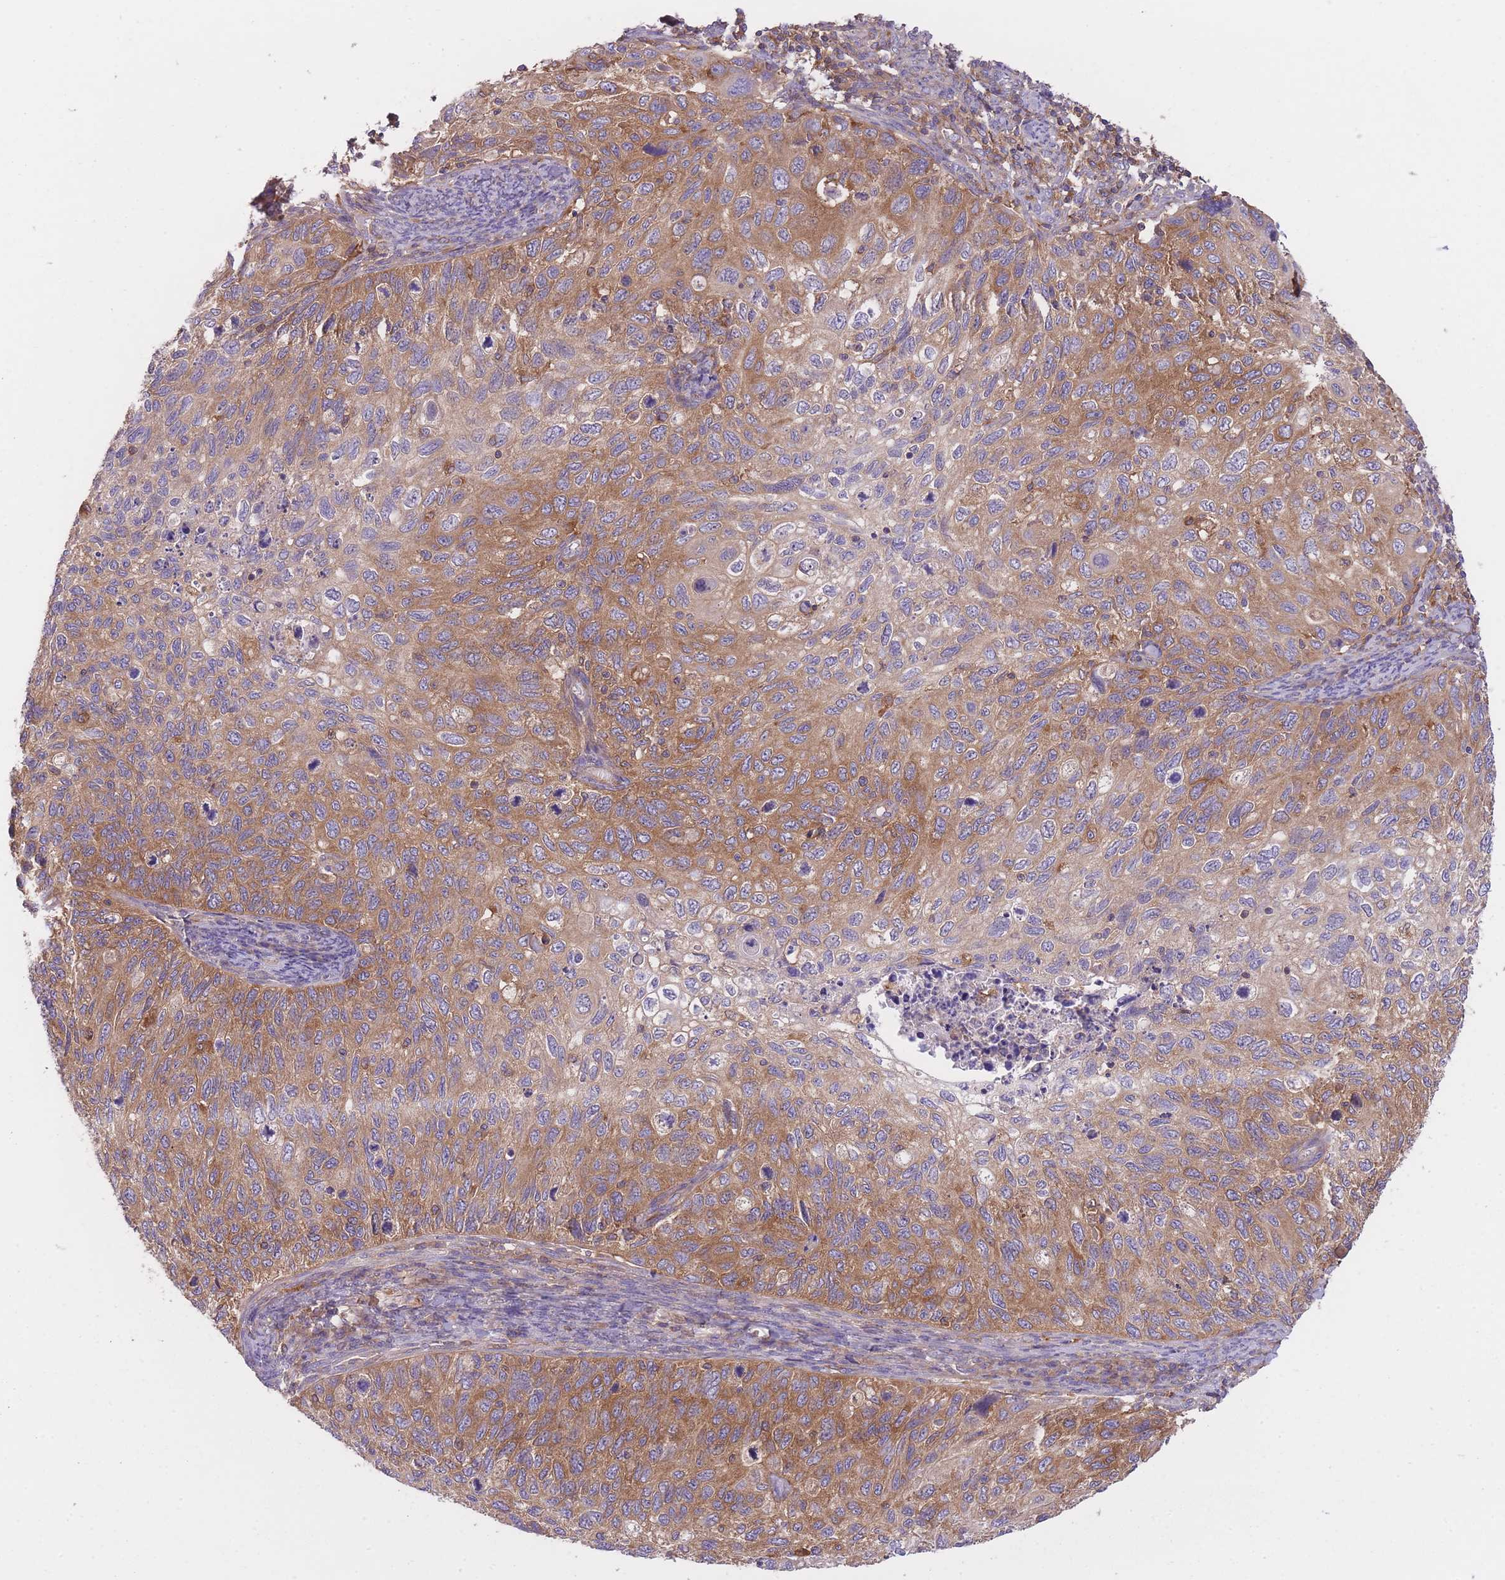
{"staining": {"intensity": "moderate", "quantity": ">75%", "location": "cytoplasmic/membranous"}, "tissue": "cervical cancer", "cell_type": "Tumor cells", "image_type": "cancer", "snomed": [{"axis": "morphology", "description": "Squamous cell carcinoma, NOS"}, {"axis": "topography", "description": "Cervix"}], "caption": "Moderate cytoplasmic/membranous expression for a protein is identified in approximately >75% of tumor cells of cervical cancer (squamous cell carcinoma) using immunohistochemistry.", "gene": "PRKAR1A", "patient": {"sex": "female", "age": 70}}